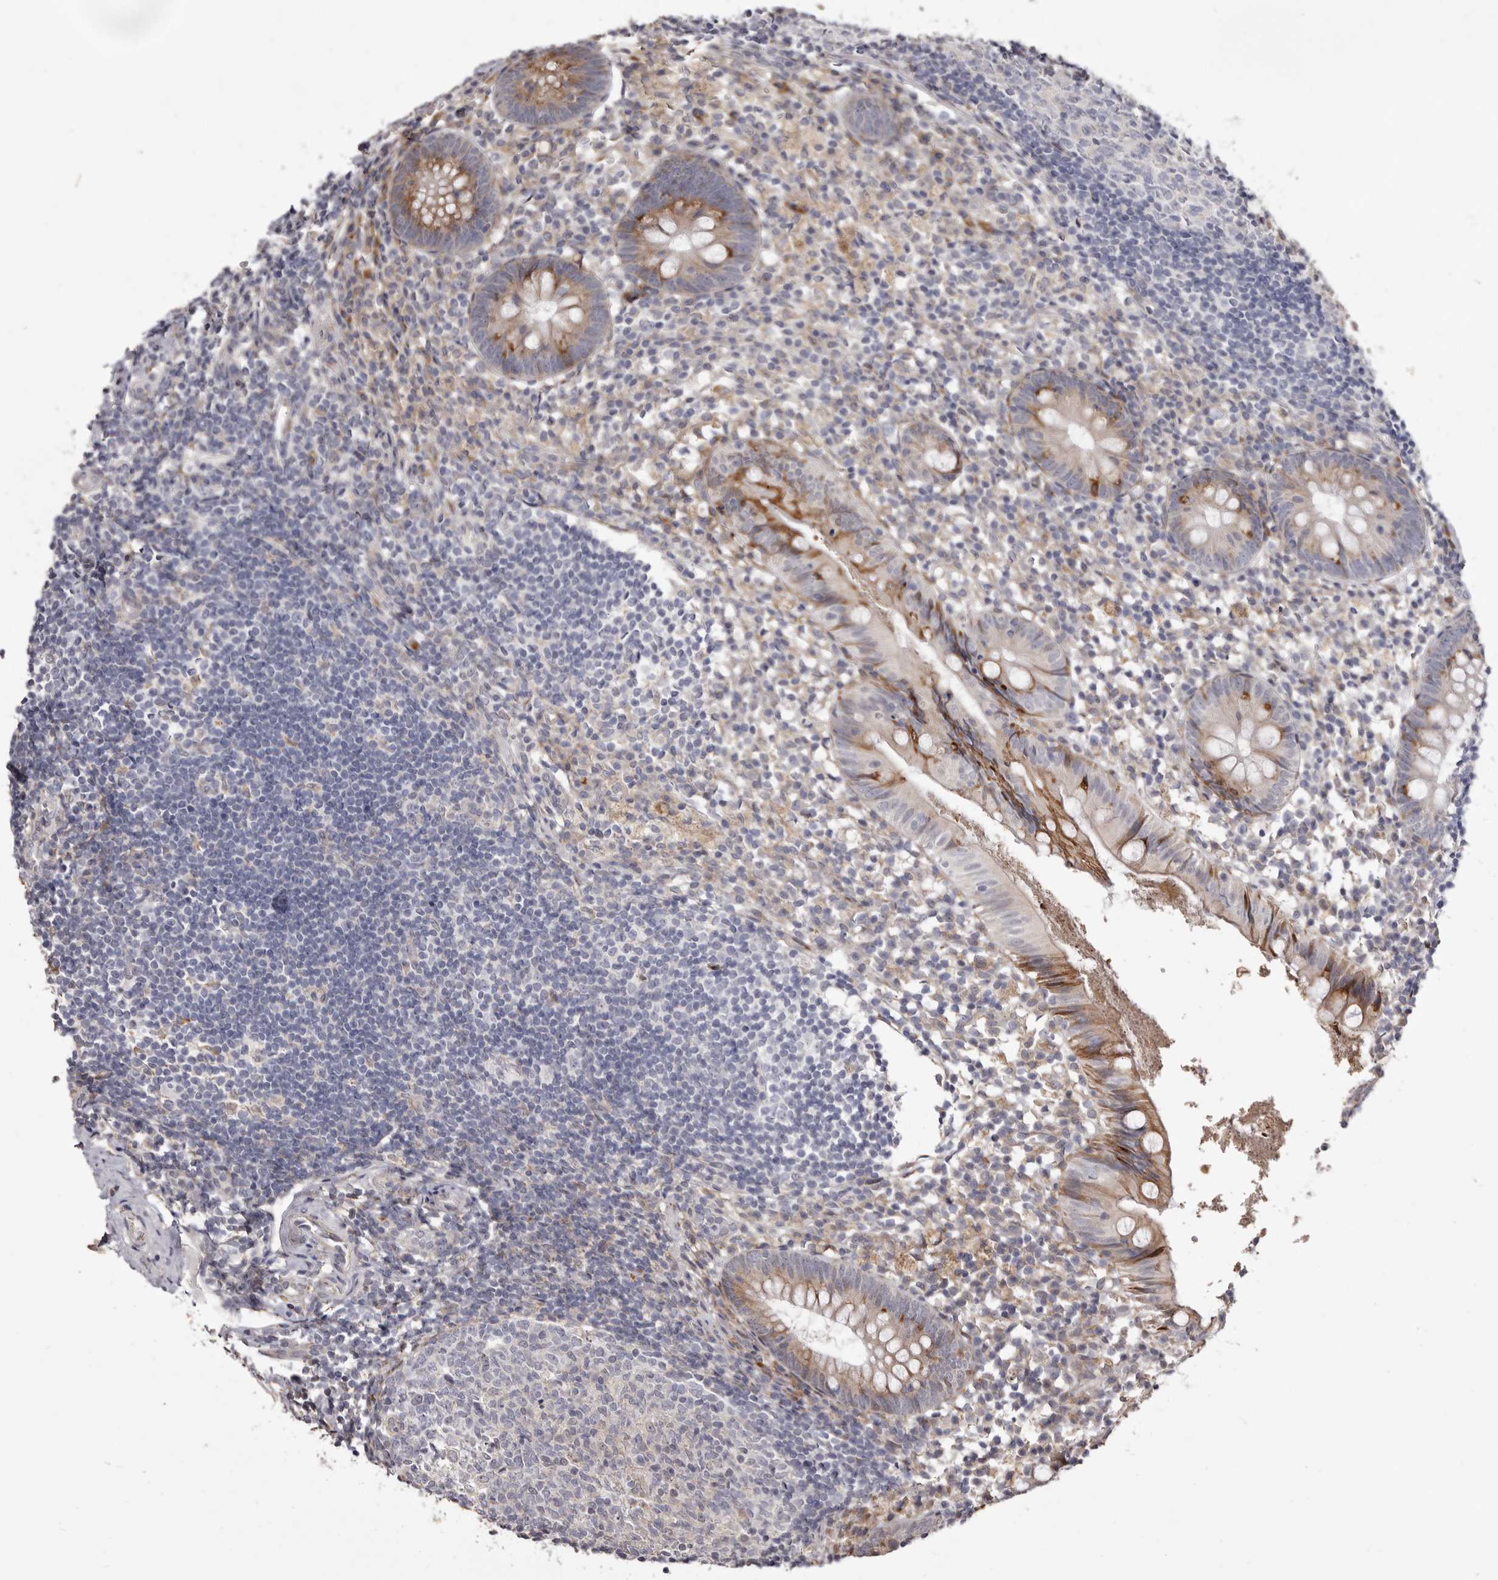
{"staining": {"intensity": "strong", "quantity": "25%-75%", "location": "cytoplasmic/membranous"}, "tissue": "appendix", "cell_type": "Glandular cells", "image_type": "normal", "snomed": [{"axis": "morphology", "description": "Normal tissue, NOS"}, {"axis": "topography", "description": "Appendix"}], "caption": "Strong cytoplasmic/membranous staining is present in approximately 25%-75% of glandular cells in normal appendix.", "gene": "PIGX", "patient": {"sex": "female", "age": 20}}